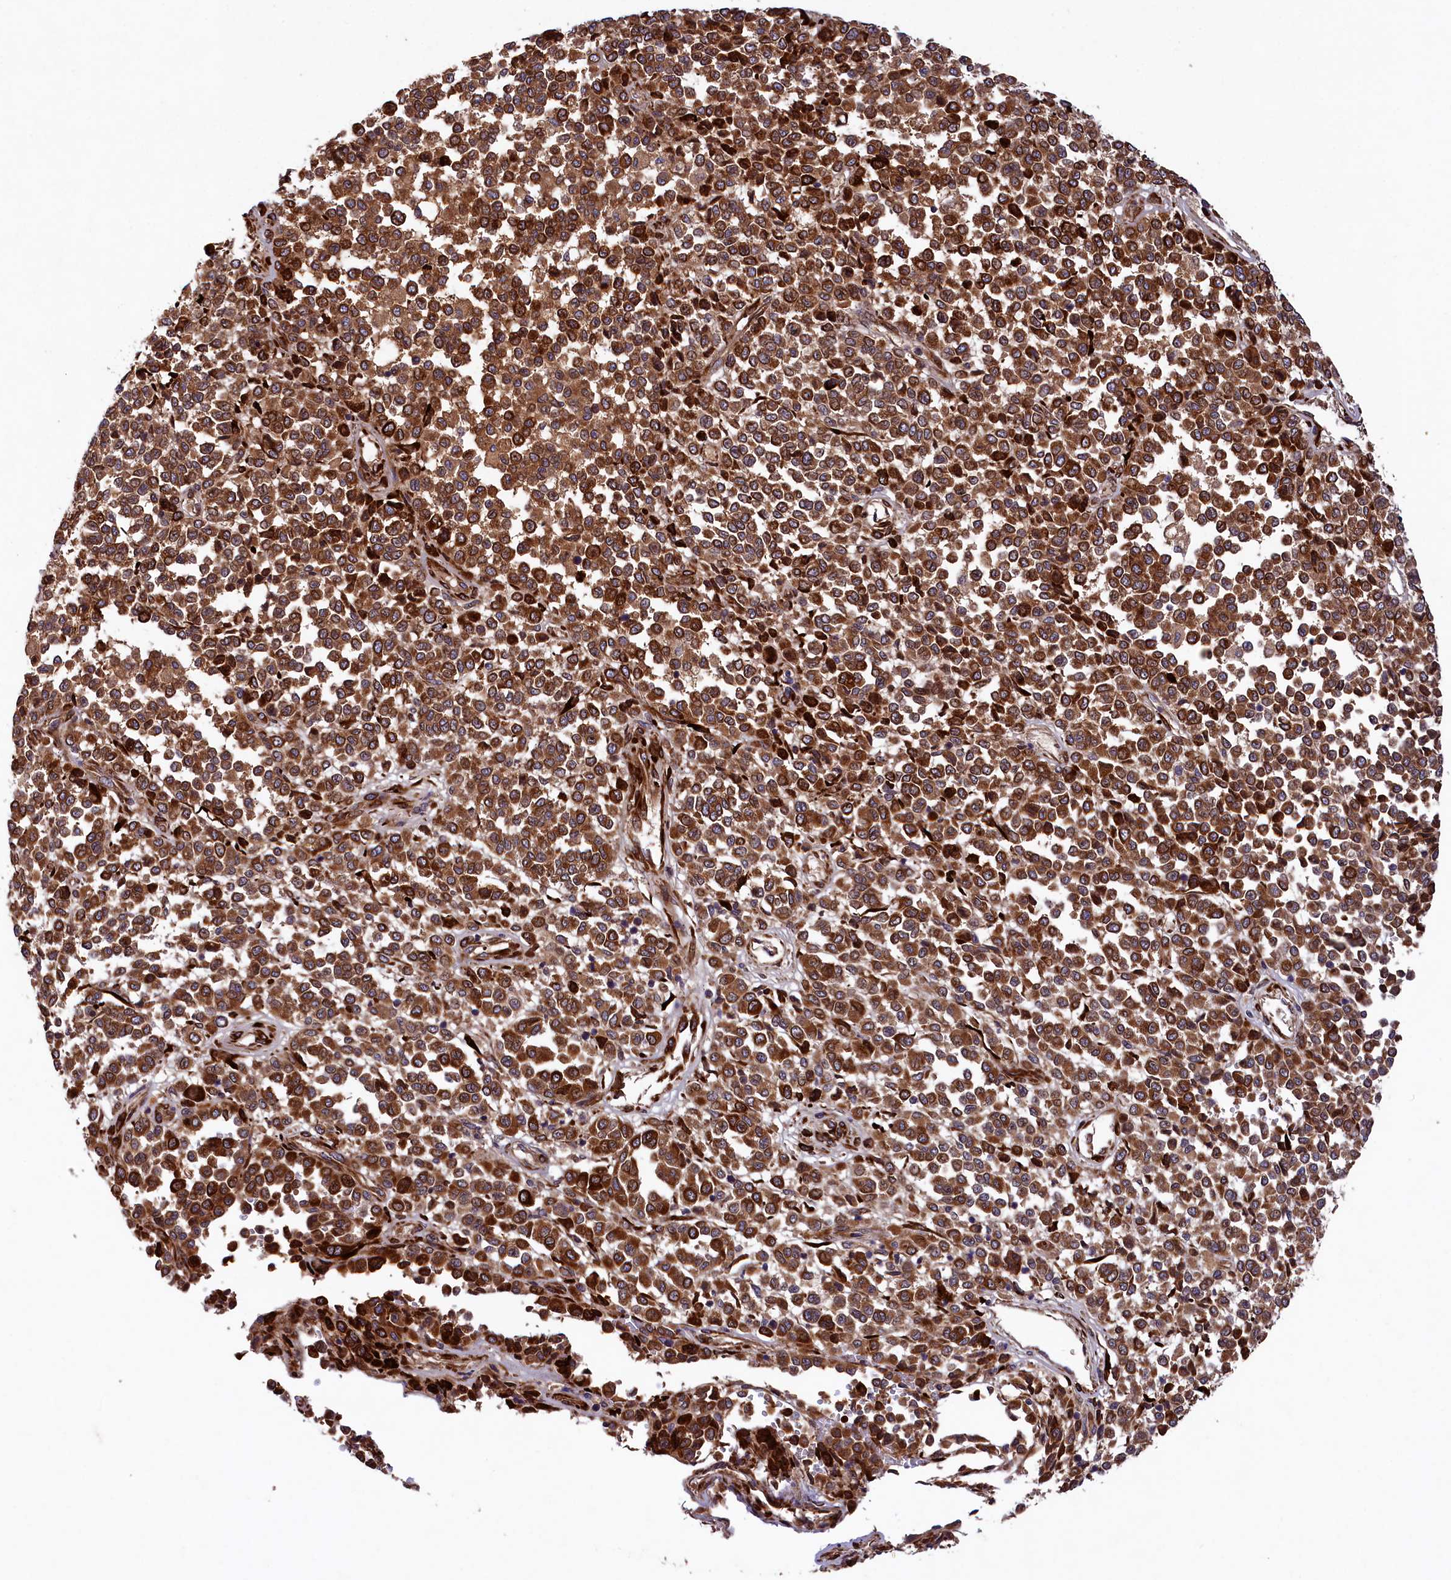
{"staining": {"intensity": "strong", "quantity": ">75%", "location": "cytoplasmic/membranous"}, "tissue": "melanoma", "cell_type": "Tumor cells", "image_type": "cancer", "snomed": [{"axis": "morphology", "description": "Malignant melanoma, Metastatic site"}, {"axis": "topography", "description": "Pancreas"}], "caption": "Melanoma was stained to show a protein in brown. There is high levels of strong cytoplasmic/membranous staining in approximately >75% of tumor cells.", "gene": "ARRDC4", "patient": {"sex": "female", "age": 30}}